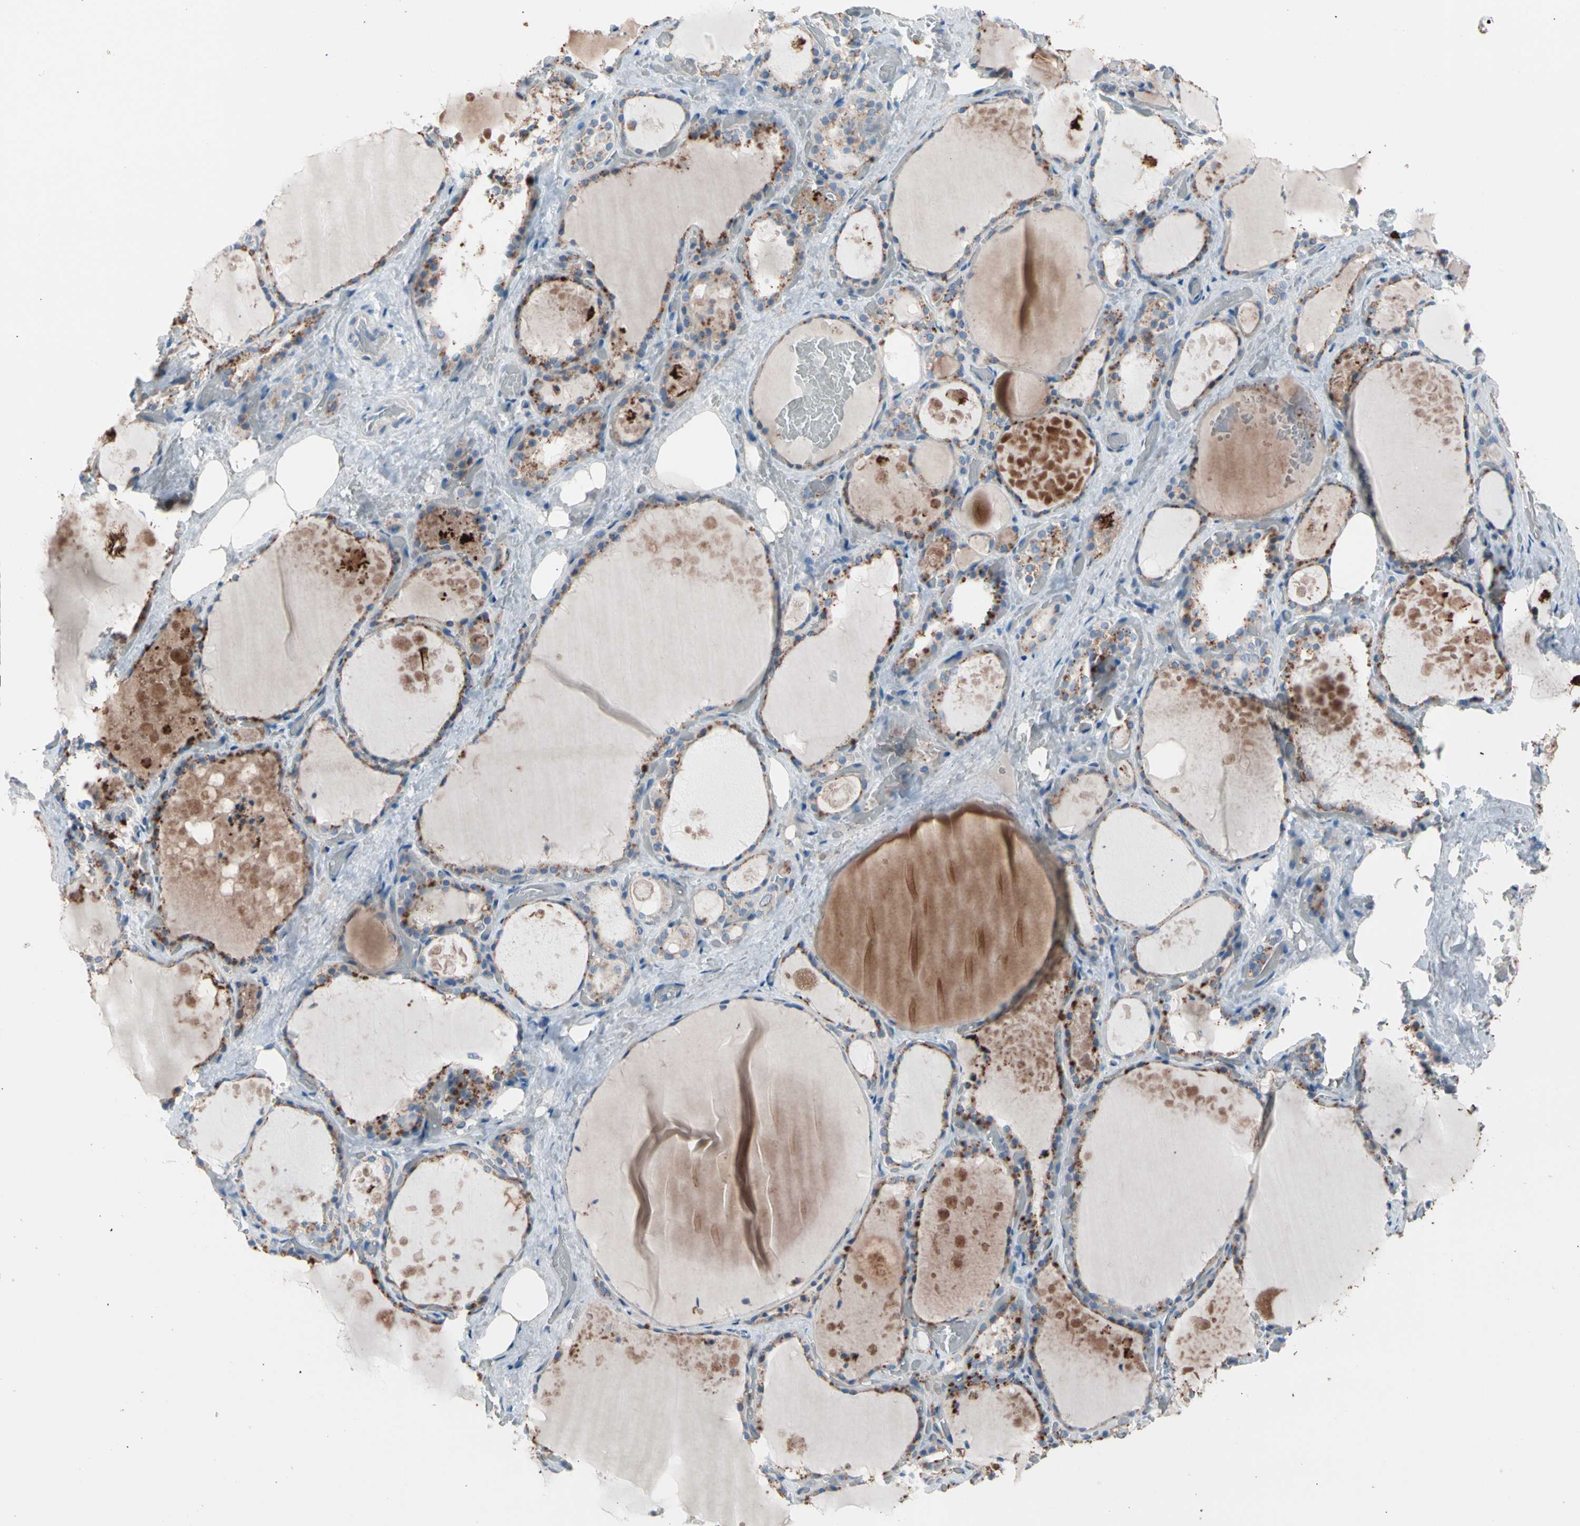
{"staining": {"intensity": "weak", "quantity": "<25%", "location": "cytoplasmic/membranous"}, "tissue": "thyroid gland", "cell_type": "Glandular cells", "image_type": "normal", "snomed": [{"axis": "morphology", "description": "Normal tissue, NOS"}, {"axis": "topography", "description": "Thyroid gland"}], "caption": "Immunohistochemistry (IHC) micrograph of normal thyroid gland: thyroid gland stained with DAB shows no significant protein positivity in glandular cells.", "gene": "CASQ1", "patient": {"sex": "male", "age": 61}}